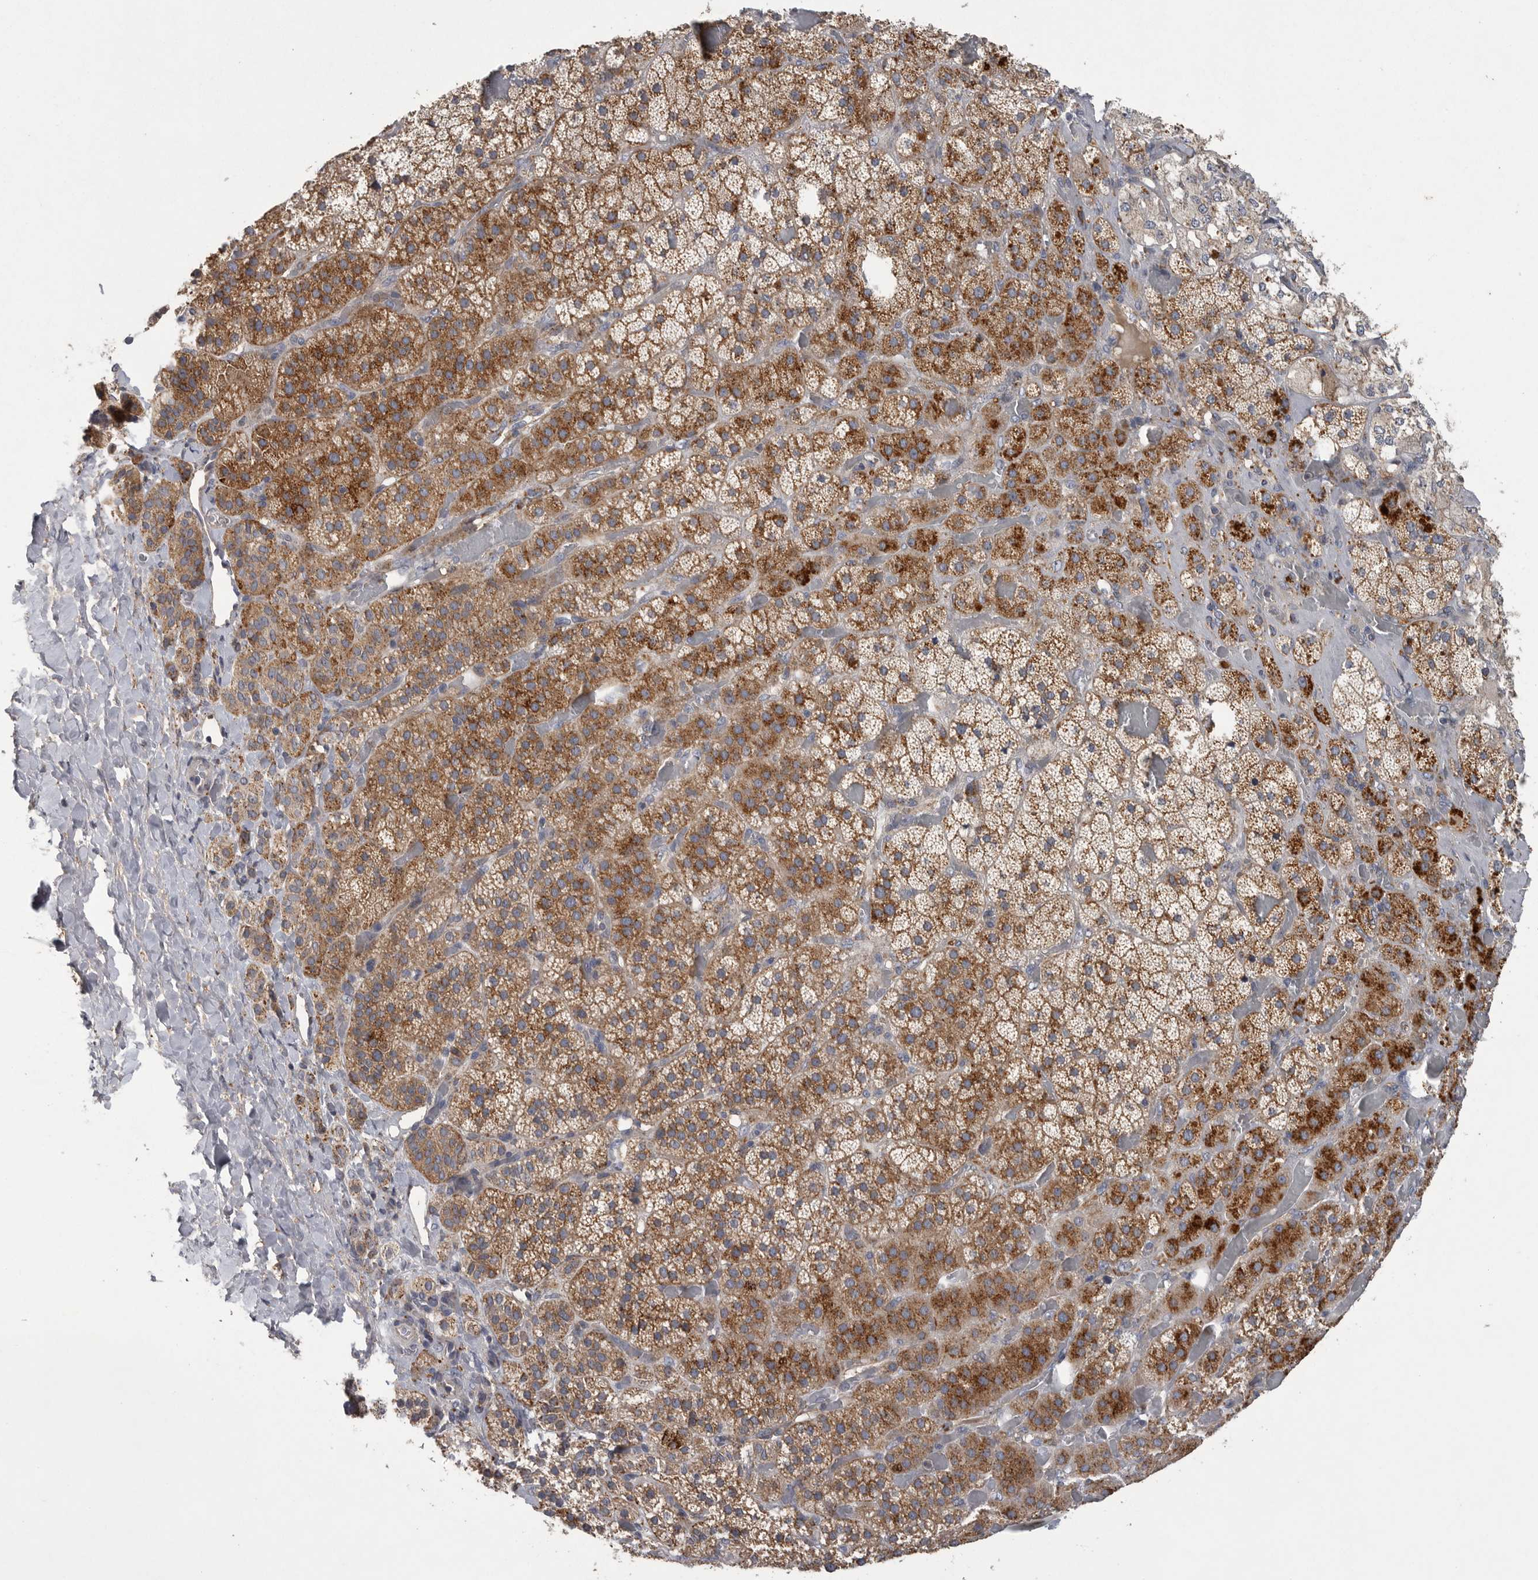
{"staining": {"intensity": "strong", "quantity": ">75%", "location": "cytoplasmic/membranous"}, "tissue": "adrenal gland", "cell_type": "Glandular cells", "image_type": "normal", "snomed": [{"axis": "morphology", "description": "Normal tissue, NOS"}, {"axis": "topography", "description": "Adrenal gland"}], "caption": "Immunohistochemistry (IHC) staining of benign adrenal gland, which displays high levels of strong cytoplasmic/membranous staining in about >75% of glandular cells indicating strong cytoplasmic/membranous protein staining. The staining was performed using DAB (3,3'-diaminobenzidine) (brown) for protein detection and nuclei were counterstained in hematoxylin (blue).", "gene": "LAMTOR3", "patient": {"sex": "male", "age": 57}}